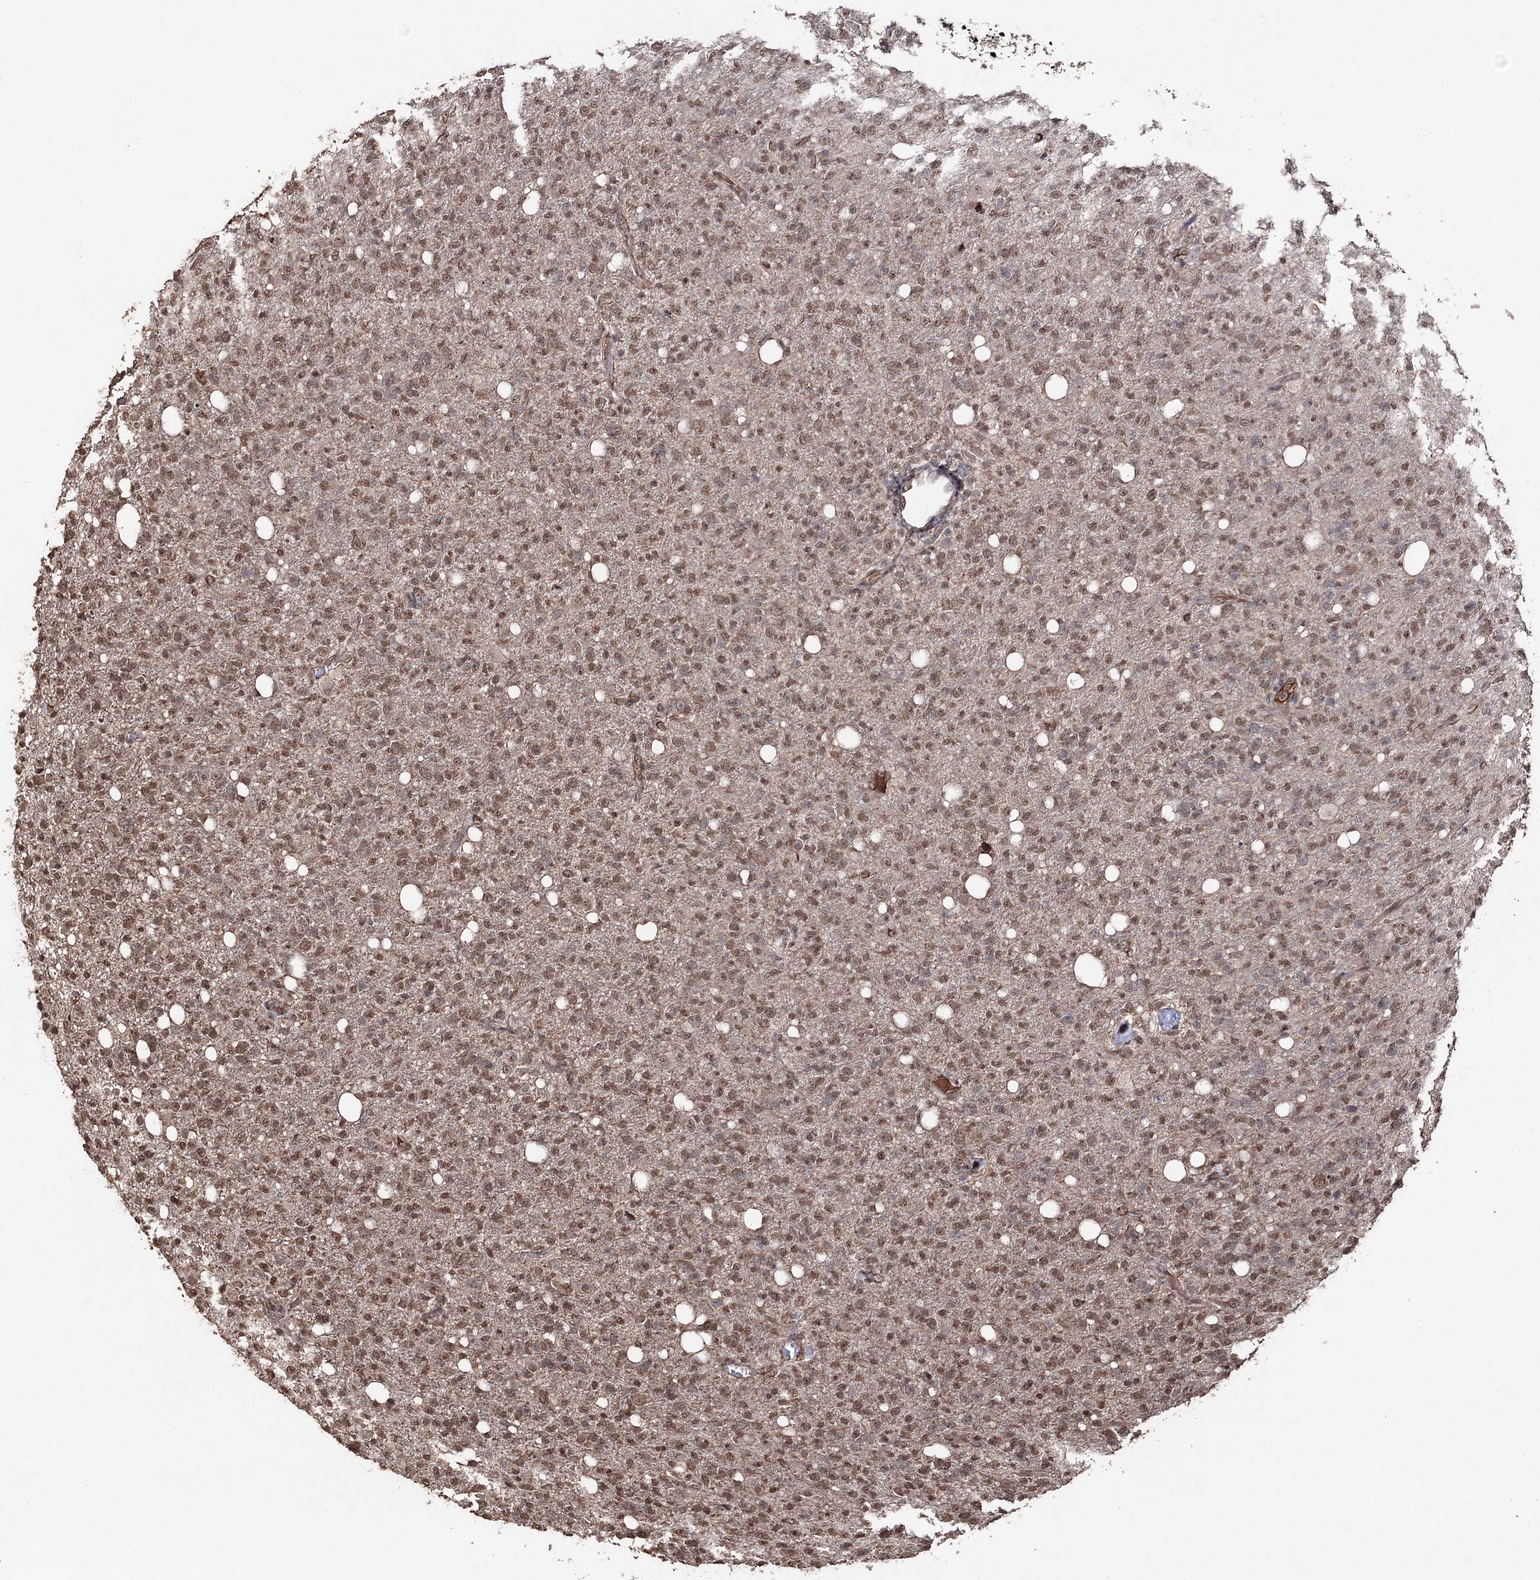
{"staining": {"intensity": "moderate", "quantity": ">75%", "location": "nuclear"}, "tissue": "glioma", "cell_type": "Tumor cells", "image_type": "cancer", "snomed": [{"axis": "morphology", "description": "Glioma, malignant, High grade"}, {"axis": "topography", "description": "Brain"}], "caption": "A brown stain highlights moderate nuclear staining of a protein in human high-grade glioma (malignant) tumor cells.", "gene": "ATG14", "patient": {"sex": "female", "age": 57}}